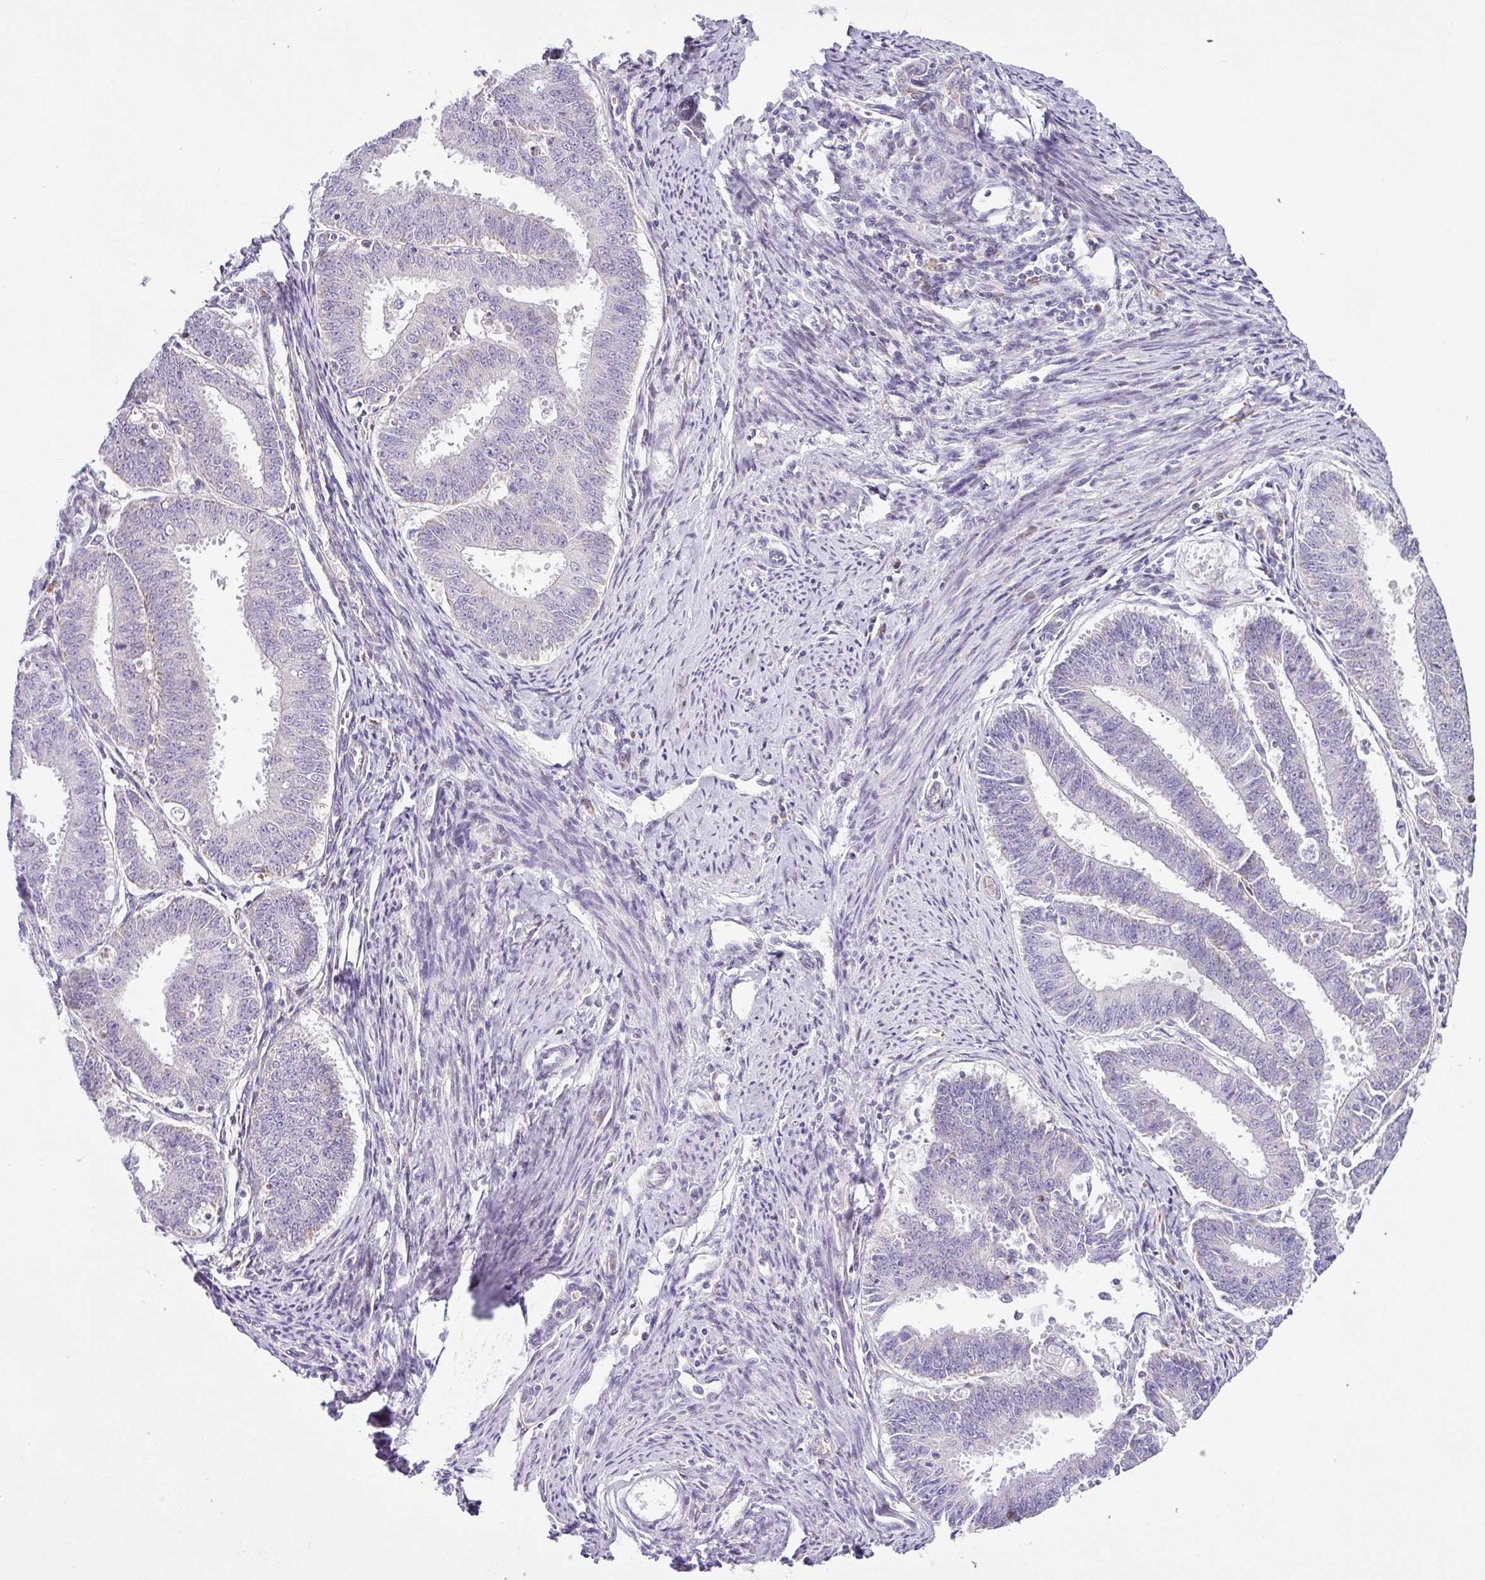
{"staining": {"intensity": "negative", "quantity": "none", "location": "none"}, "tissue": "endometrial cancer", "cell_type": "Tumor cells", "image_type": "cancer", "snomed": [{"axis": "morphology", "description": "Adenocarcinoma, NOS"}, {"axis": "topography", "description": "Endometrium"}], "caption": "A high-resolution image shows IHC staining of endometrial cancer, which shows no significant positivity in tumor cells.", "gene": "NDUFB2", "patient": {"sex": "female", "age": 73}}